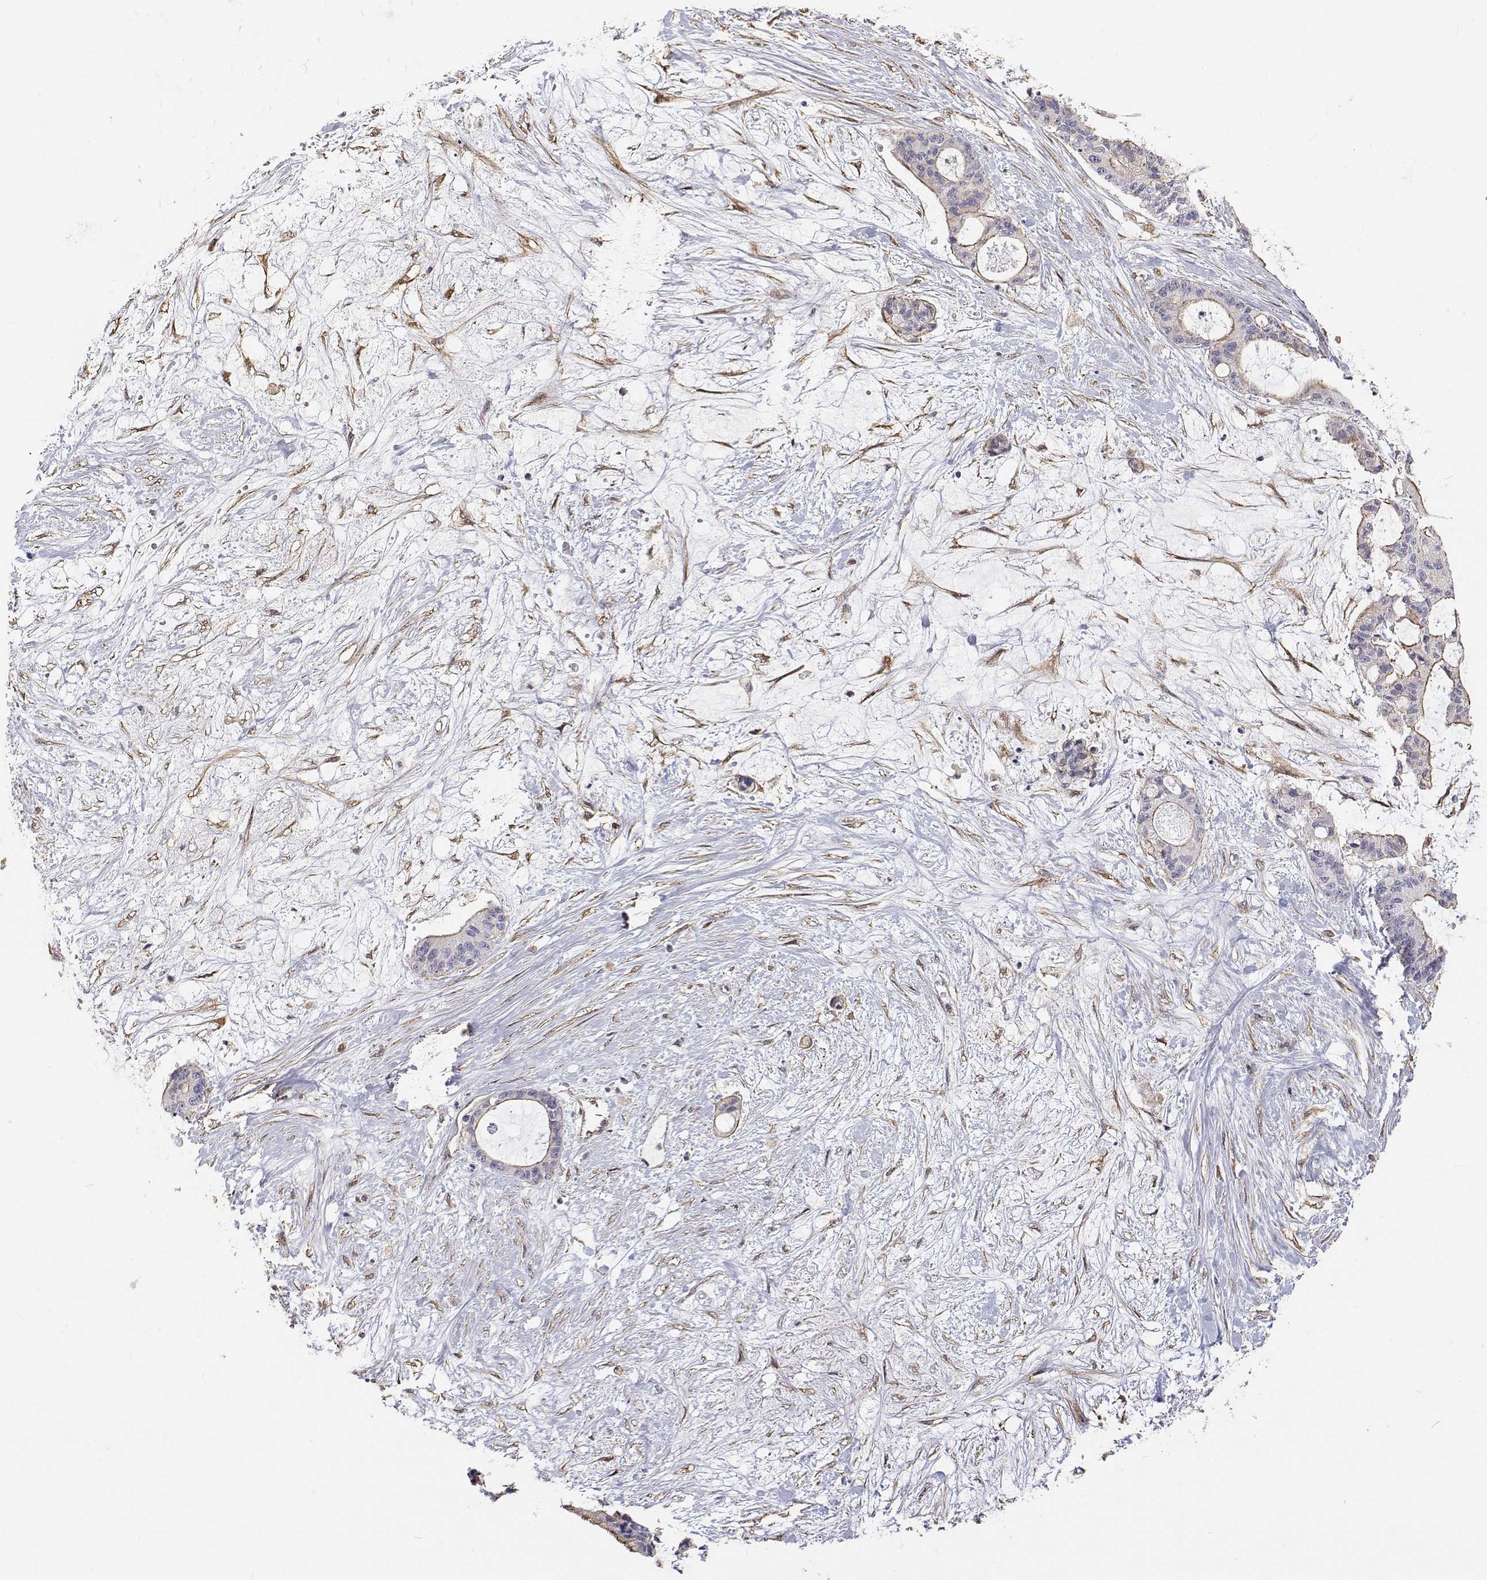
{"staining": {"intensity": "negative", "quantity": "none", "location": "none"}, "tissue": "liver cancer", "cell_type": "Tumor cells", "image_type": "cancer", "snomed": [{"axis": "morphology", "description": "Normal tissue, NOS"}, {"axis": "morphology", "description": "Cholangiocarcinoma"}, {"axis": "topography", "description": "Liver"}, {"axis": "topography", "description": "Peripheral nerve tissue"}], "caption": "This is an IHC histopathology image of liver cancer. There is no expression in tumor cells.", "gene": "GSDMA", "patient": {"sex": "female", "age": 73}}